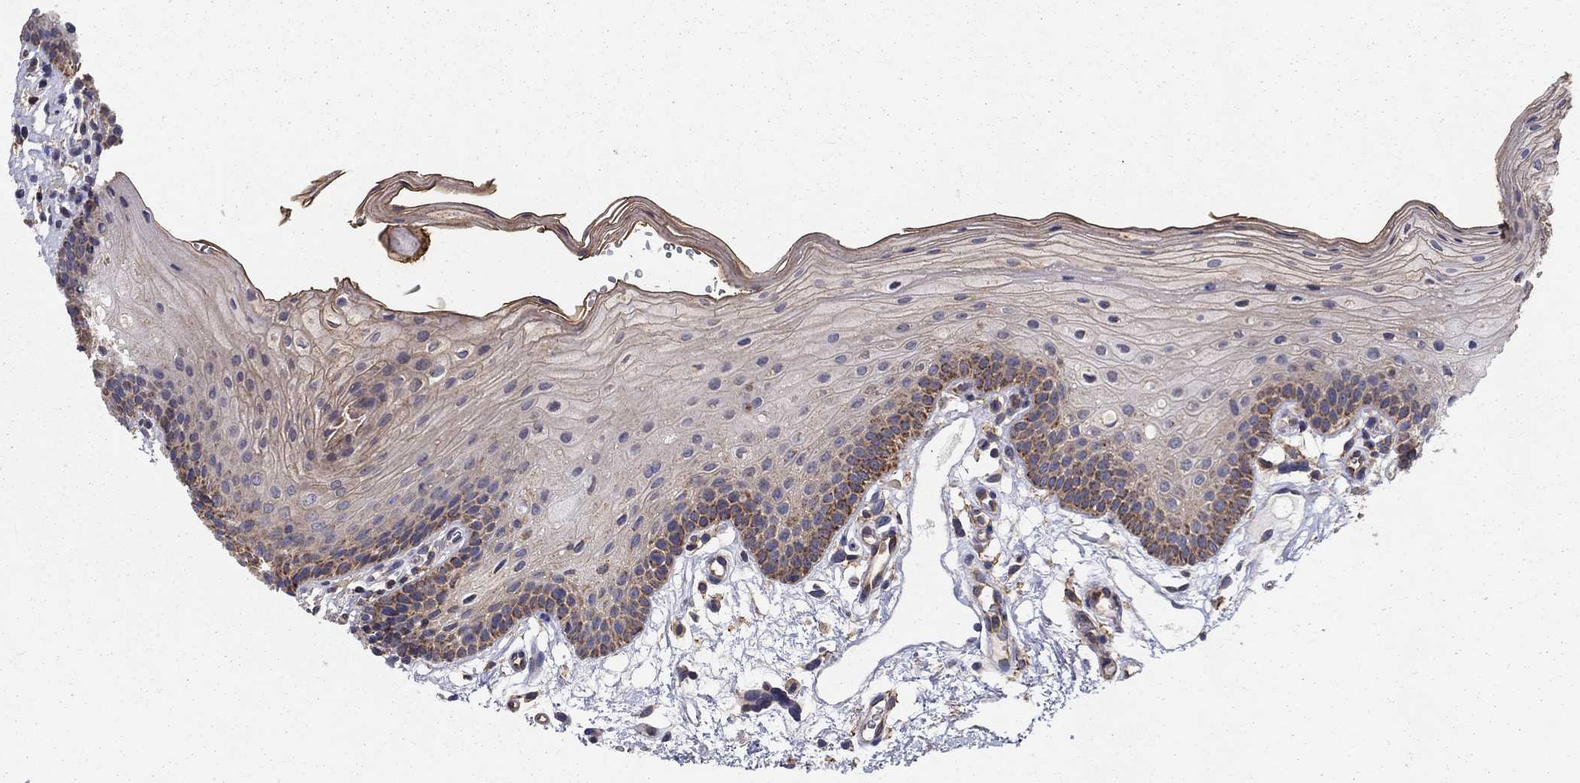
{"staining": {"intensity": "negative", "quantity": "none", "location": "none"}, "tissue": "oral mucosa", "cell_type": "Squamous epithelial cells", "image_type": "normal", "snomed": [{"axis": "morphology", "description": "Normal tissue, NOS"}, {"axis": "topography", "description": "Oral tissue"}, {"axis": "topography", "description": "Tounge, NOS"}], "caption": "A high-resolution micrograph shows immunohistochemistry staining of normal oral mucosa, which shows no significant positivity in squamous epithelial cells. The staining was performed using DAB (3,3'-diaminobenzidine) to visualize the protein expression in brown, while the nuclei were stained in blue with hematoxylin (Magnification: 20x).", "gene": "ALDH4A1", "patient": {"sex": "female", "age": 83}}